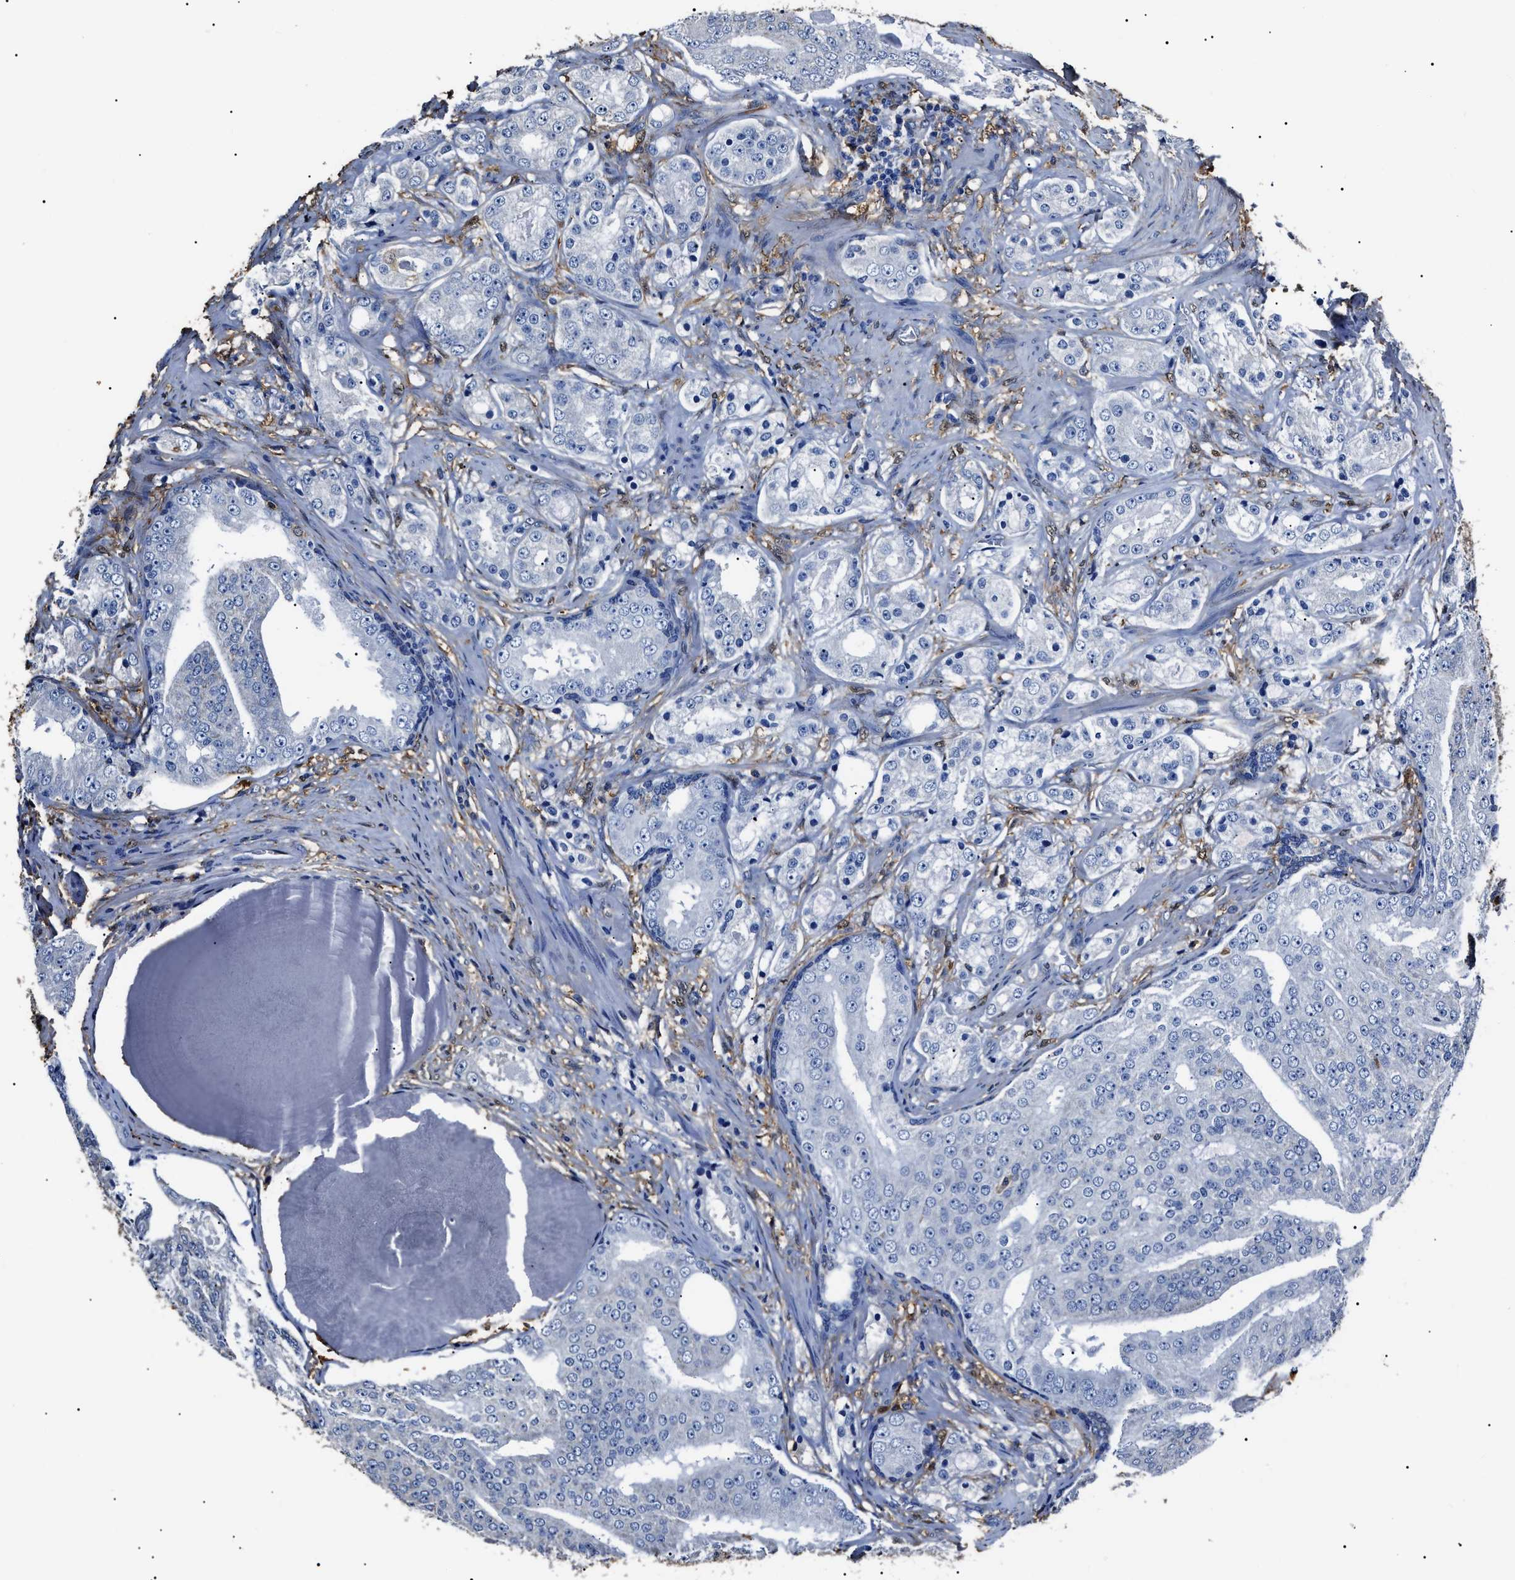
{"staining": {"intensity": "negative", "quantity": "none", "location": "none"}, "tissue": "prostate cancer", "cell_type": "Tumor cells", "image_type": "cancer", "snomed": [{"axis": "morphology", "description": "Adenocarcinoma, High grade"}, {"axis": "topography", "description": "Prostate"}], "caption": "This is a image of immunohistochemistry staining of prostate cancer (high-grade adenocarcinoma), which shows no expression in tumor cells.", "gene": "ALDH1A1", "patient": {"sex": "male", "age": 68}}